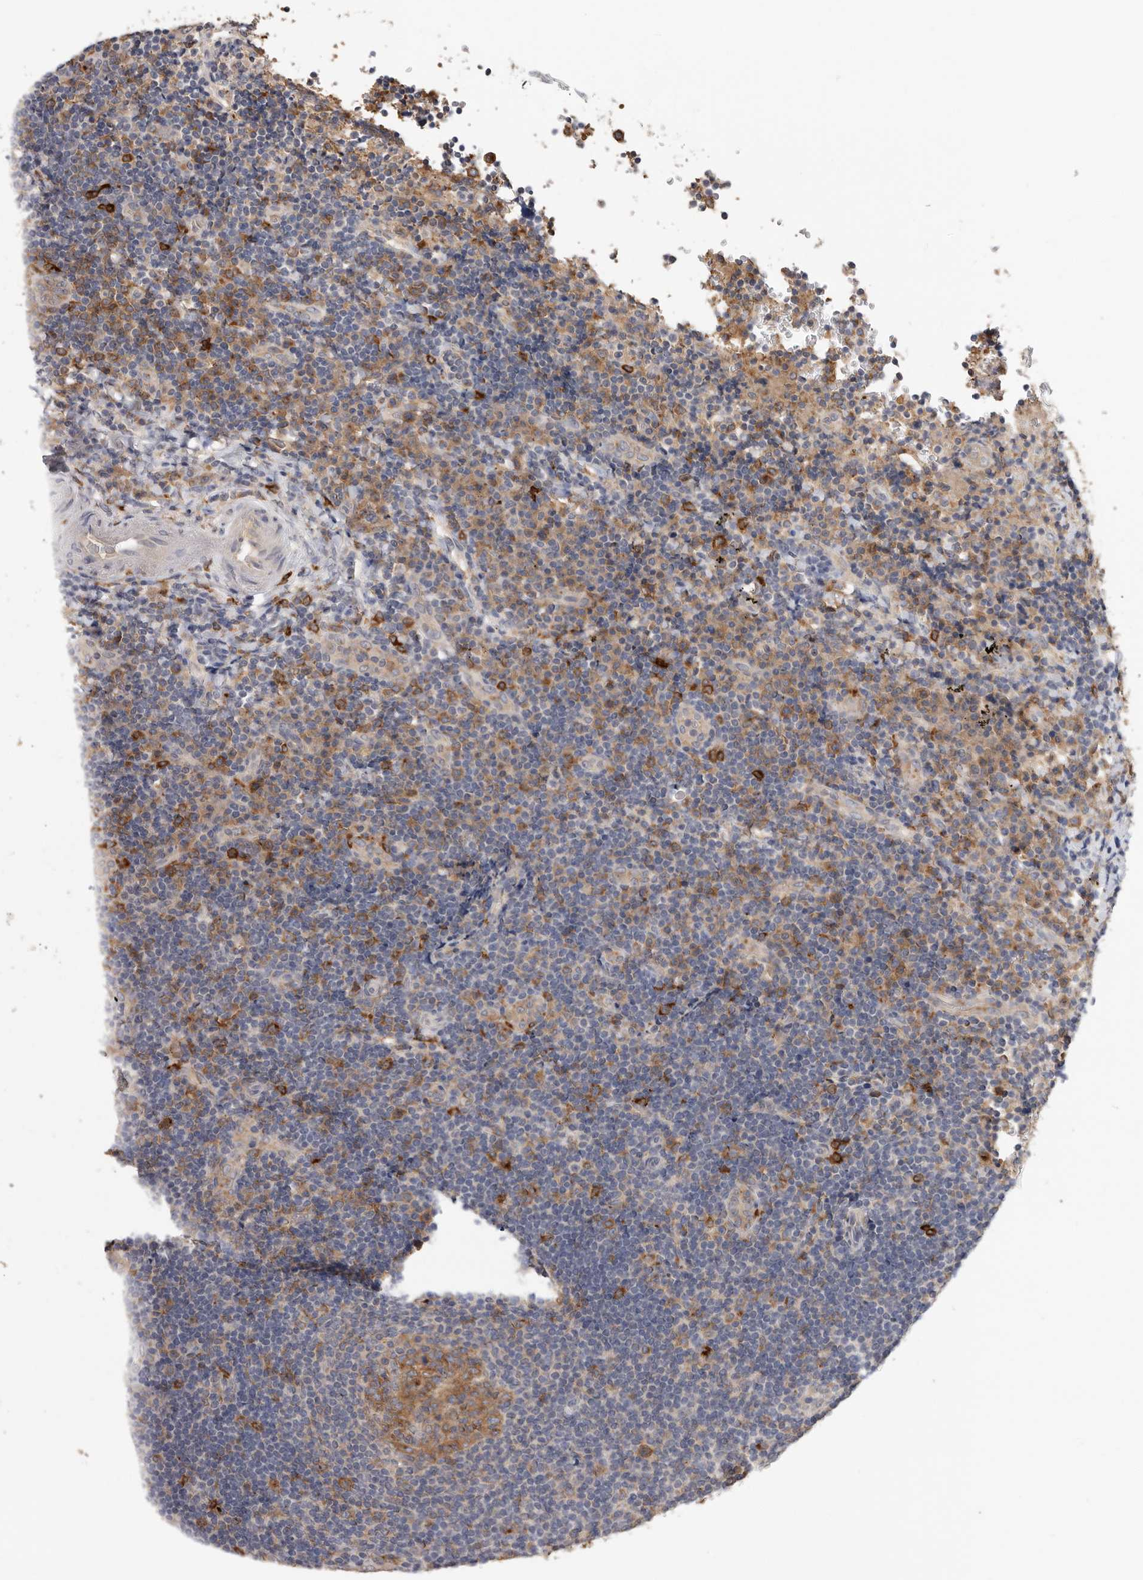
{"staining": {"intensity": "moderate", "quantity": "25%-75%", "location": "cytoplasmic/membranous"}, "tissue": "lymphoma", "cell_type": "Tumor cells", "image_type": "cancer", "snomed": [{"axis": "morphology", "description": "Malignant lymphoma, non-Hodgkin's type, High grade"}, {"axis": "topography", "description": "Tonsil"}], "caption": "Immunohistochemical staining of human lymphoma exhibits medium levels of moderate cytoplasmic/membranous protein expression in about 25%-75% of tumor cells.", "gene": "TFRC", "patient": {"sex": "female", "age": 36}}